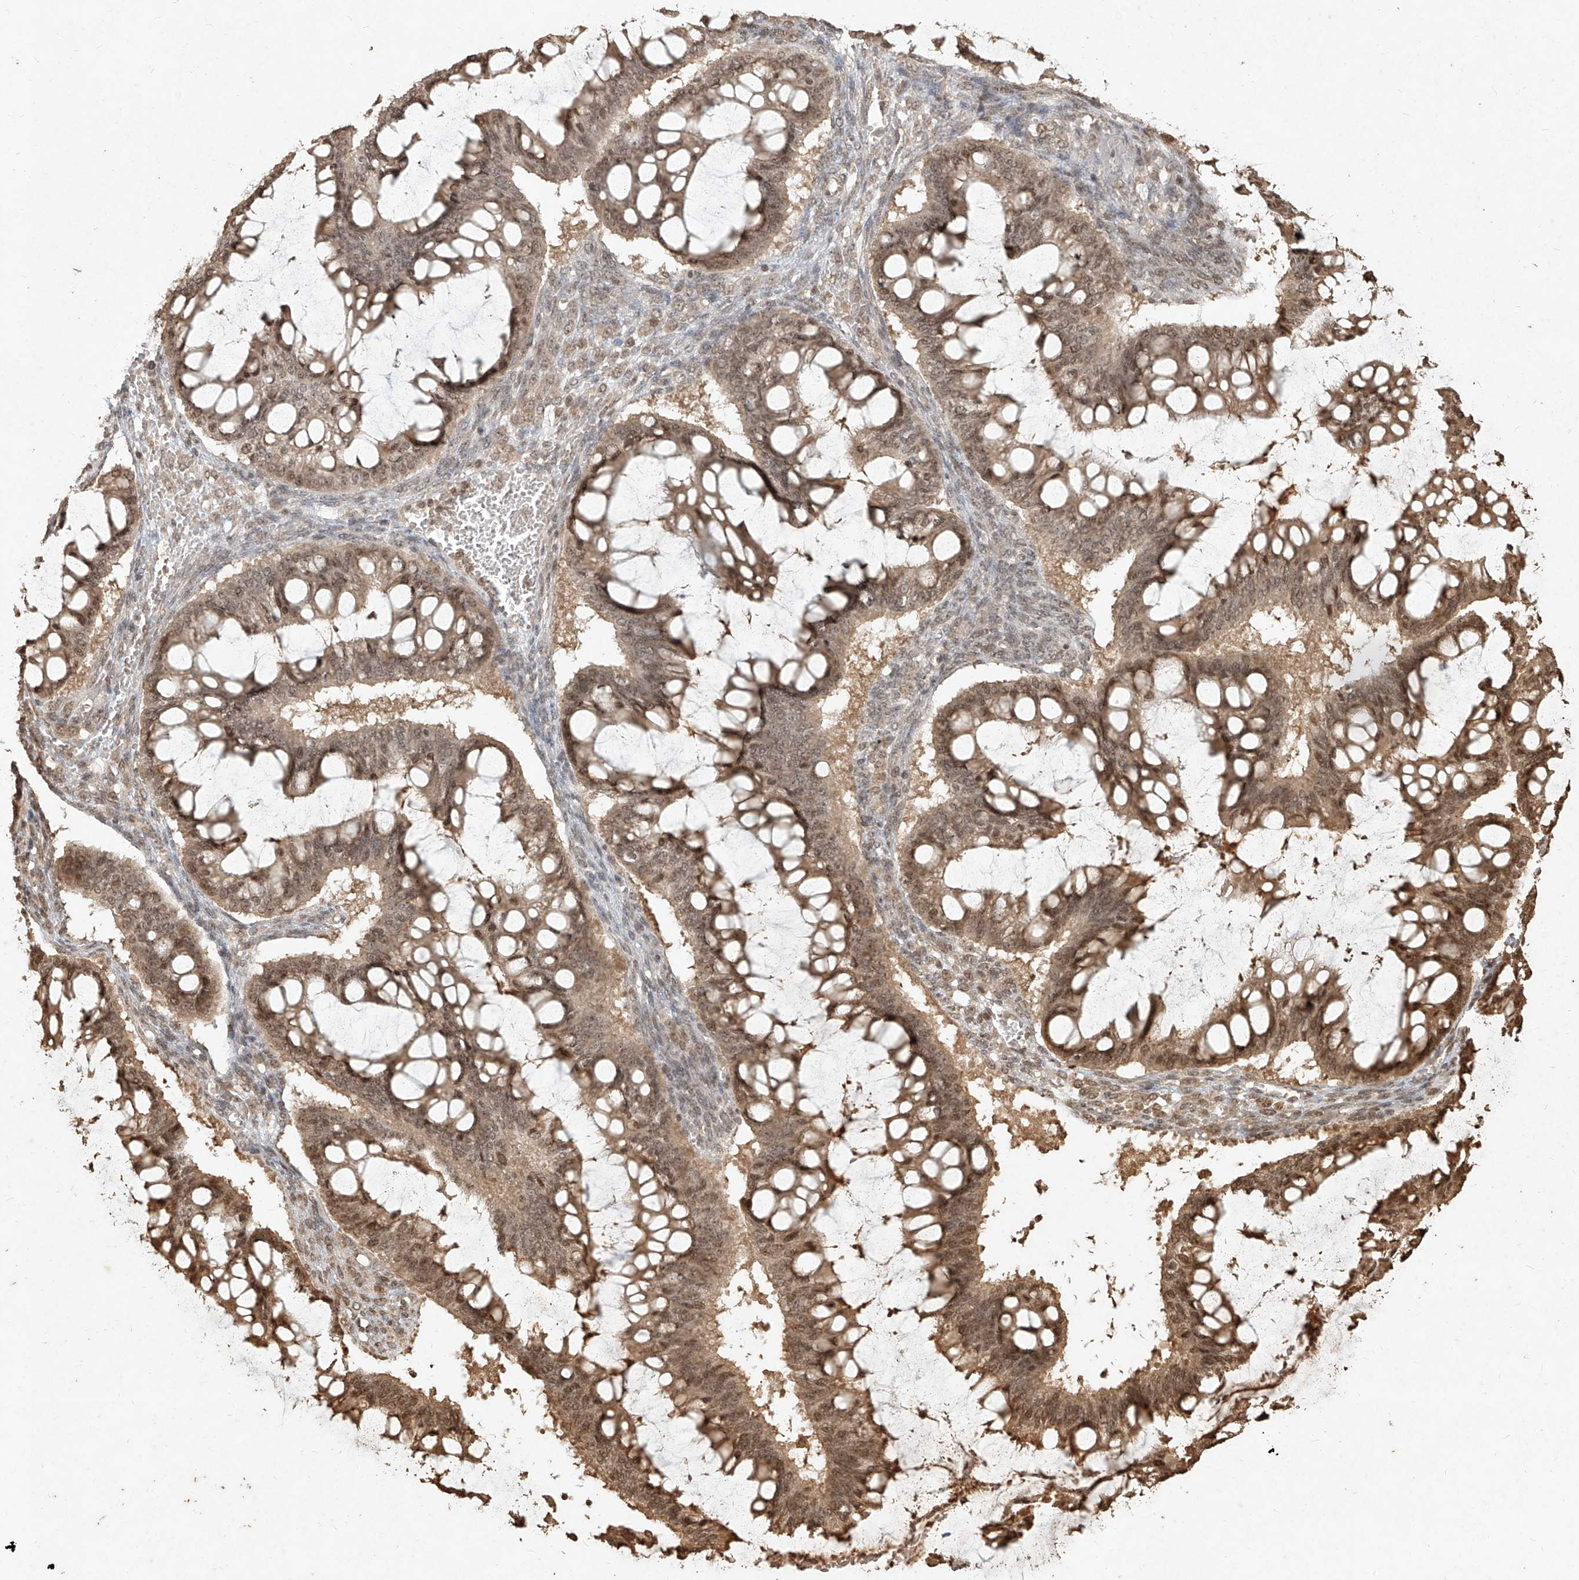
{"staining": {"intensity": "moderate", "quantity": ">75%", "location": "cytoplasmic/membranous,nuclear"}, "tissue": "ovarian cancer", "cell_type": "Tumor cells", "image_type": "cancer", "snomed": [{"axis": "morphology", "description": "Cystadenocarcinoma, mucinous, NOS"}, {"axis": "topography", "description": "Ovary"}], "caption": "Protein staining demonstrates moderate cytoplasmic/membranous and nuclear expression in about >75% of tumor cells in ovarian mucinous cystadenocarcinoma.", "gene": "UBE2K", "patient": {"sex": "female", "age": 73}}